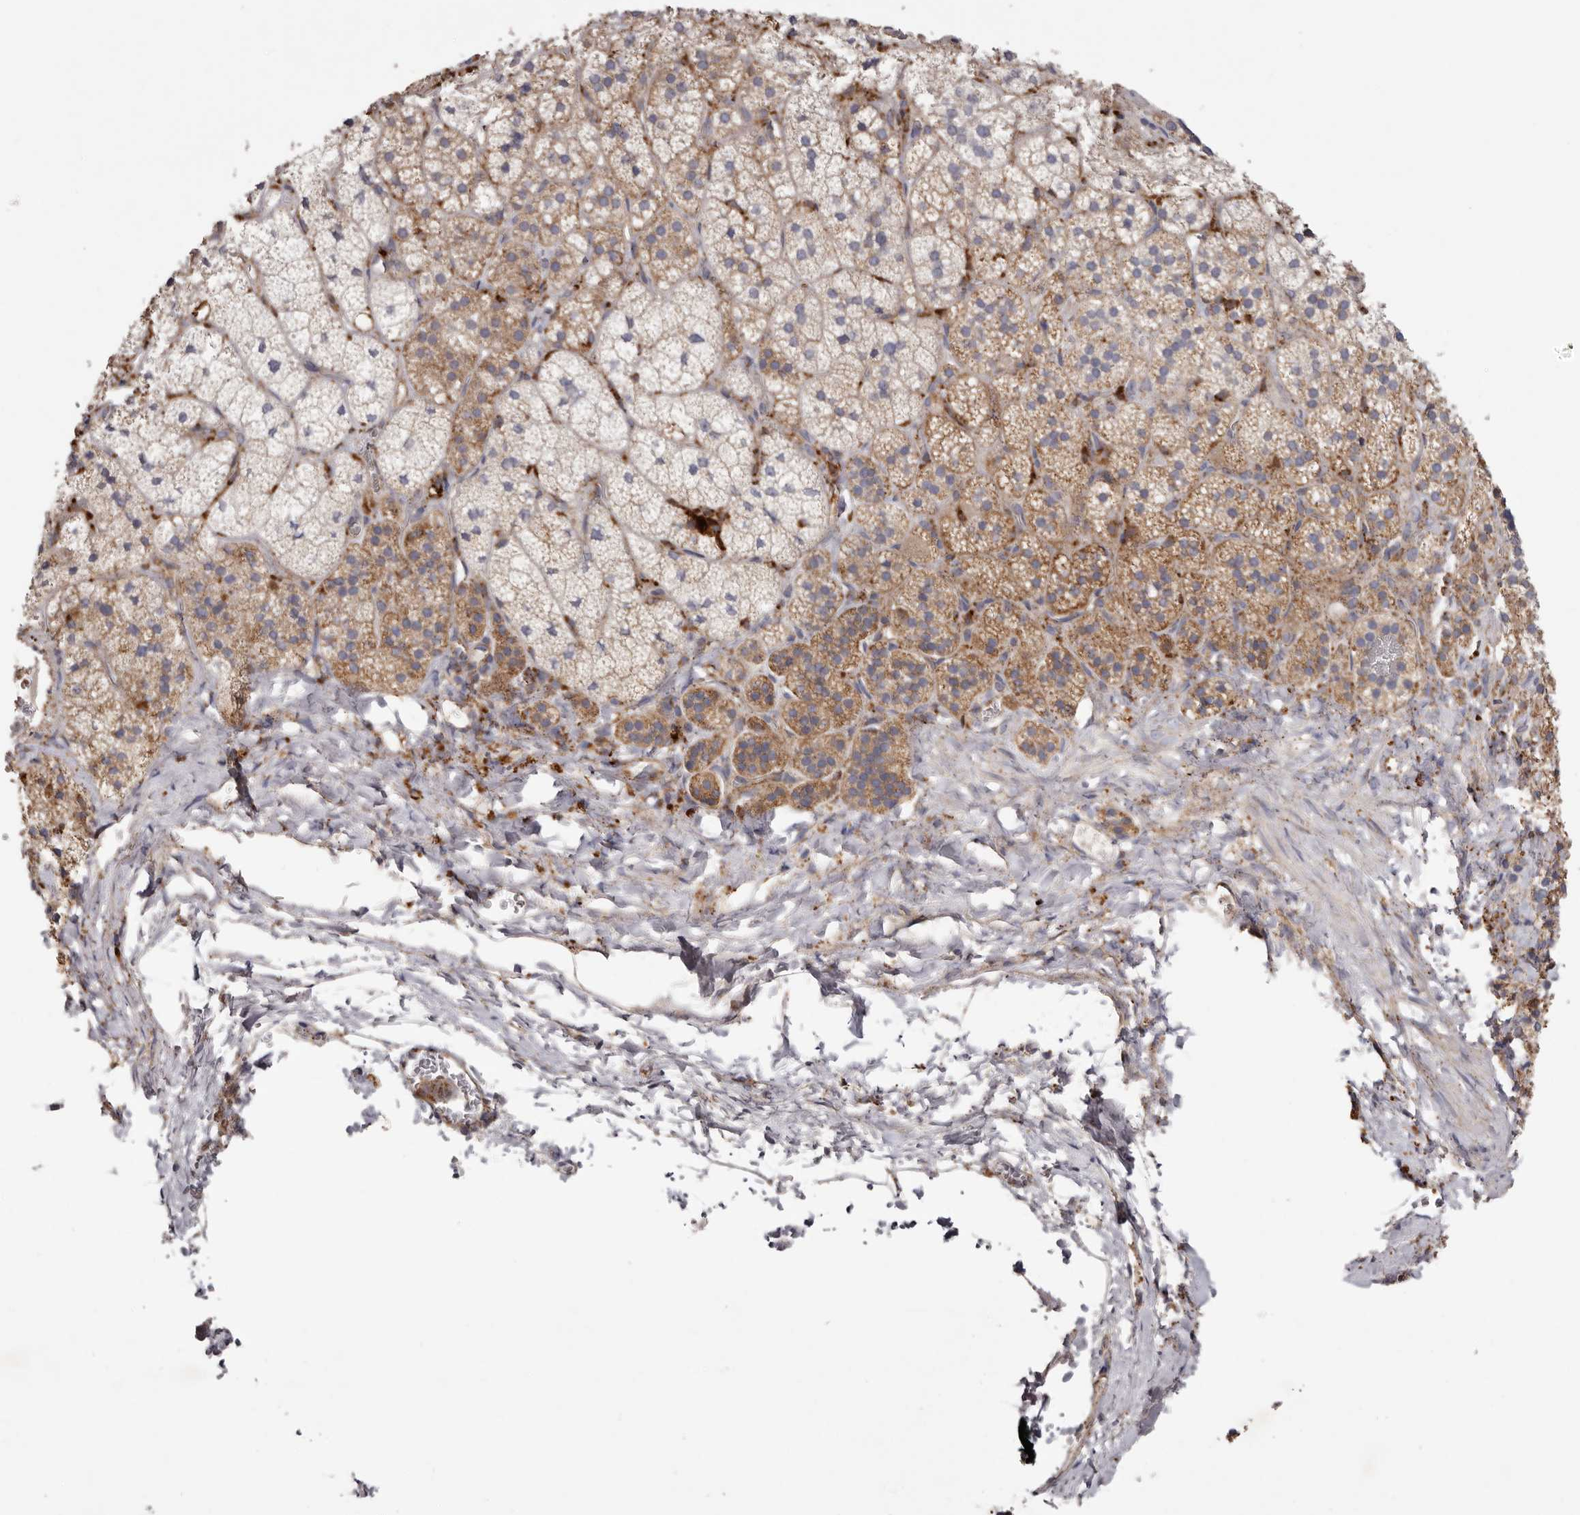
{"staining": {"intensity": "moderate", "quantity": ">75%", "location": "cytoplasmic/membranous"}, "tissue": "adrenal gland", "cell_type": "Glandular cells", "image_type": "normal", "snomed": [{"axis": "morphology", "description": "Normal tissue, NOS"}, {"axis": "topography", "description": "Adrenal gland"}], "caption": "Glandular cells show medium levels of moderate cytoplasmic/membranous expression in approximately >75% of cells in benign adrenal gland.", "gene": "GRN", "patient": {"sex": "female", "age": 44}}